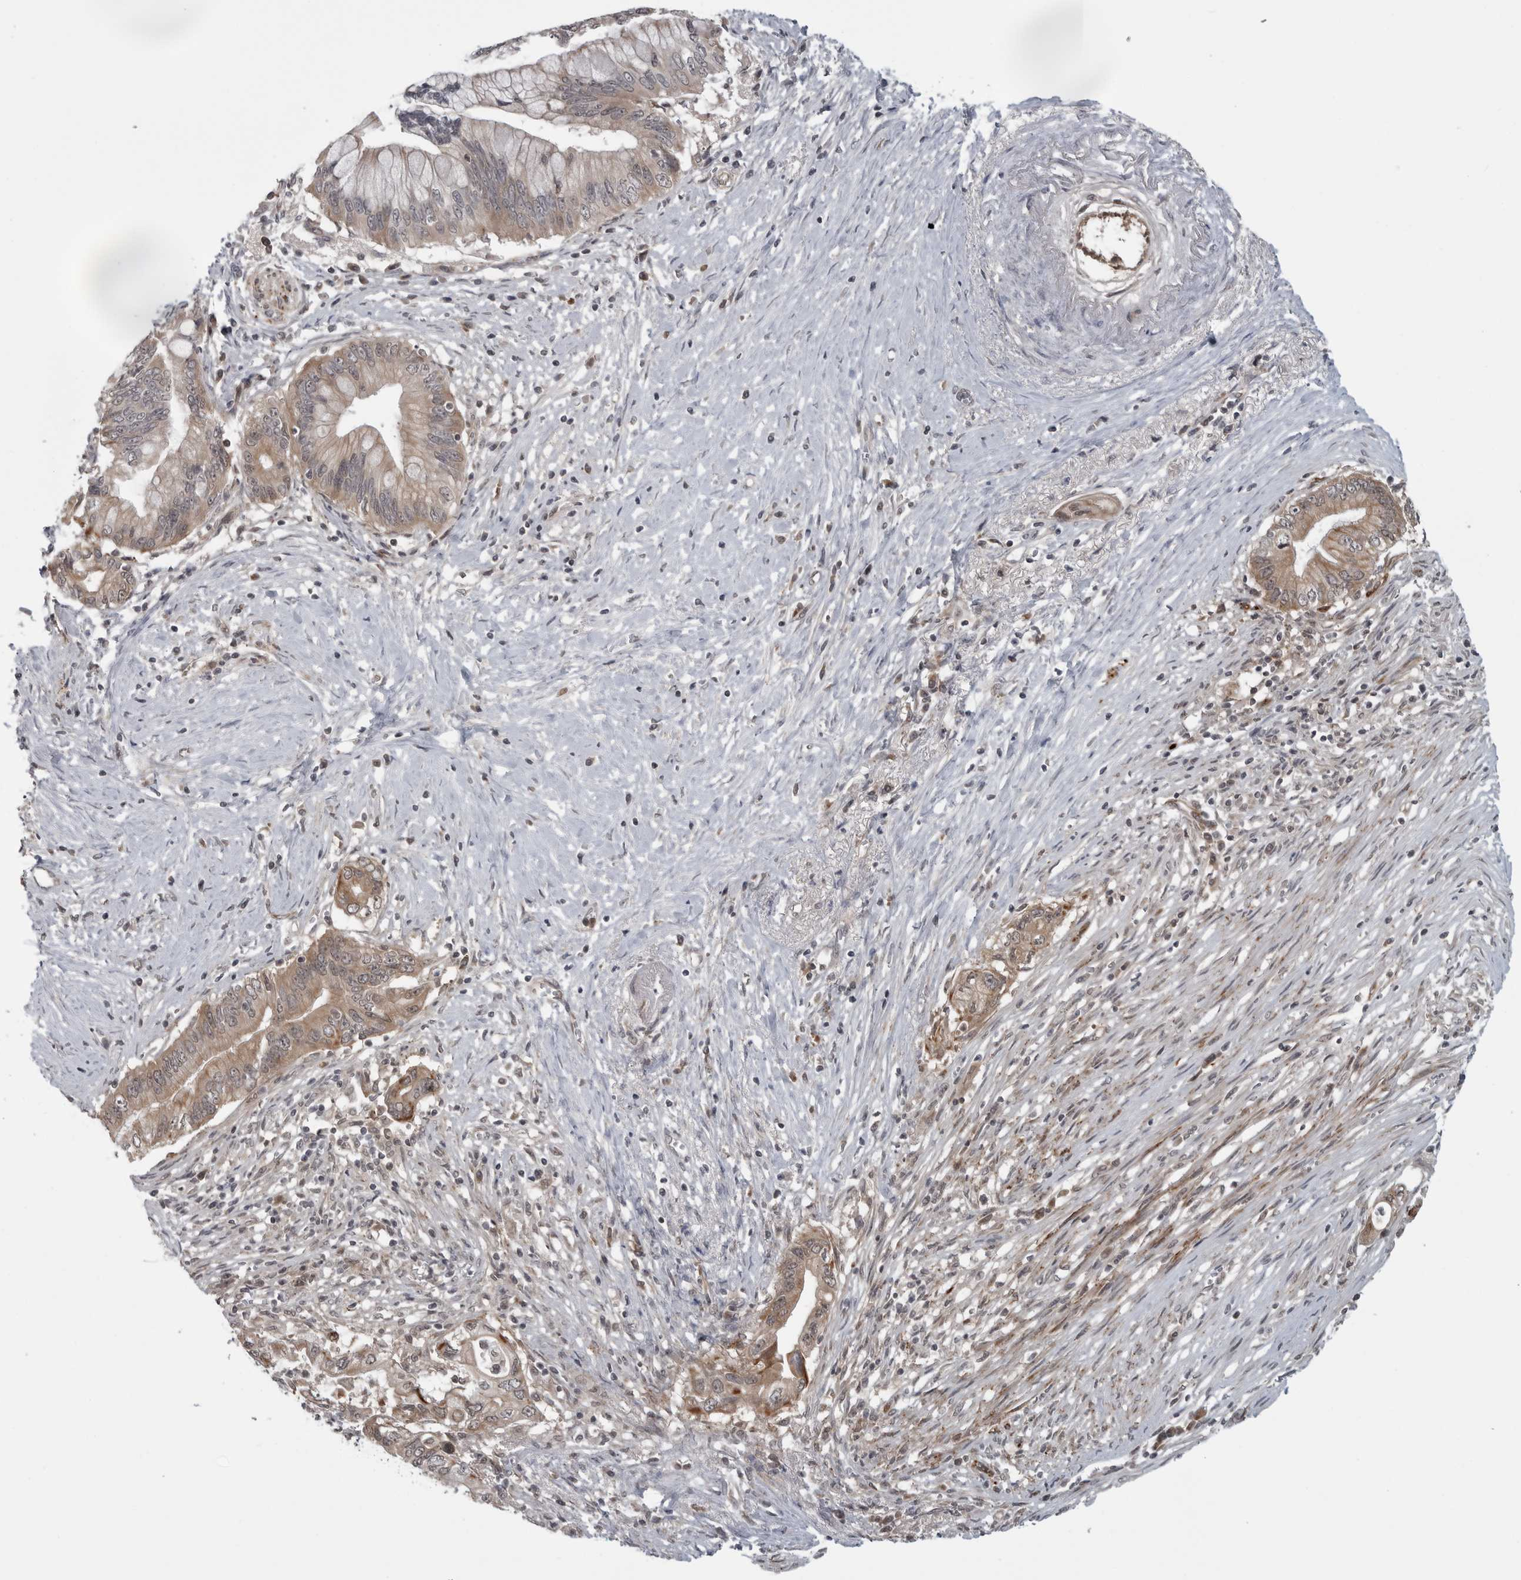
{"staining": {"intensity": "moderate", "quantity": ">75%", "location": "cytoplasmic/membranous"}, "tissue": "pancreatic cancer", "cell_type": "Tumor cells", "image_type": "cancer", "snomed": [{"axis": "morphology", "description": "Adenocarcinoma, NOS"}, {"axis": "topography", "description": "Pancreas"}], "caption": "DAB immunohistochemical staining of human adenocarcinoma (pancreatic) displays moderate cytoplasmic/membranous protein expression in about >75% of tumor cells.", "gene": "FAAP100", "patient": {"sex": "male", "age": 78}}